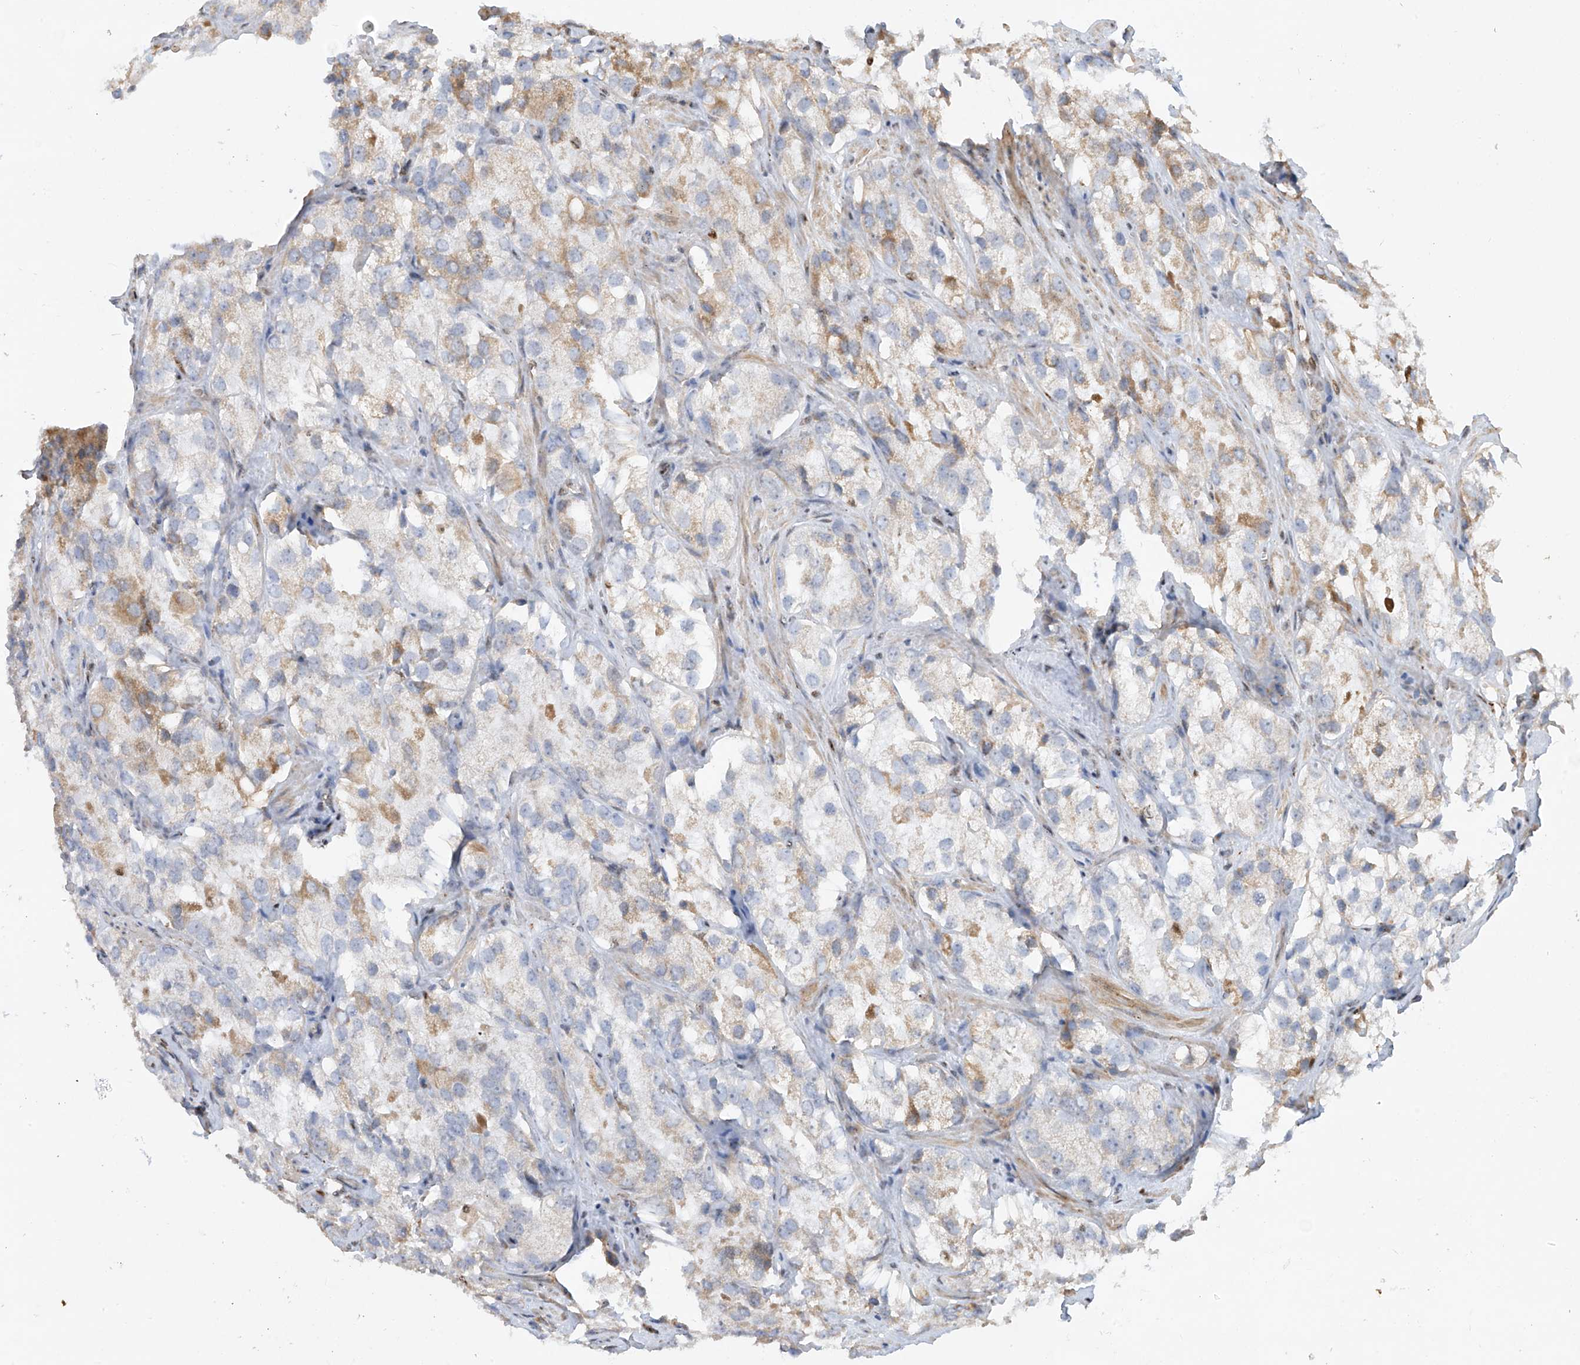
{"staining": {"intensity": "weak", "quantity": "<25%", "location": "cytoplasmic/membranous"}, "tissue": "prostate cancer", "cell_type": "Tumor cells", "image_type": "cancer", "snomed": [{"axis": "morphology", "description": "Adenocarcinoma, High grade"}, {"axis": "topography", "description": "Prostate"}], "caption": "Immunohistochemistry (IHC) of prostate cancer (high-grade adenocarcinoma) demonstrates no staining in tumor cells.", "gene": "ZBTB8A", "patient": {"sex": "male", "age": 66}}